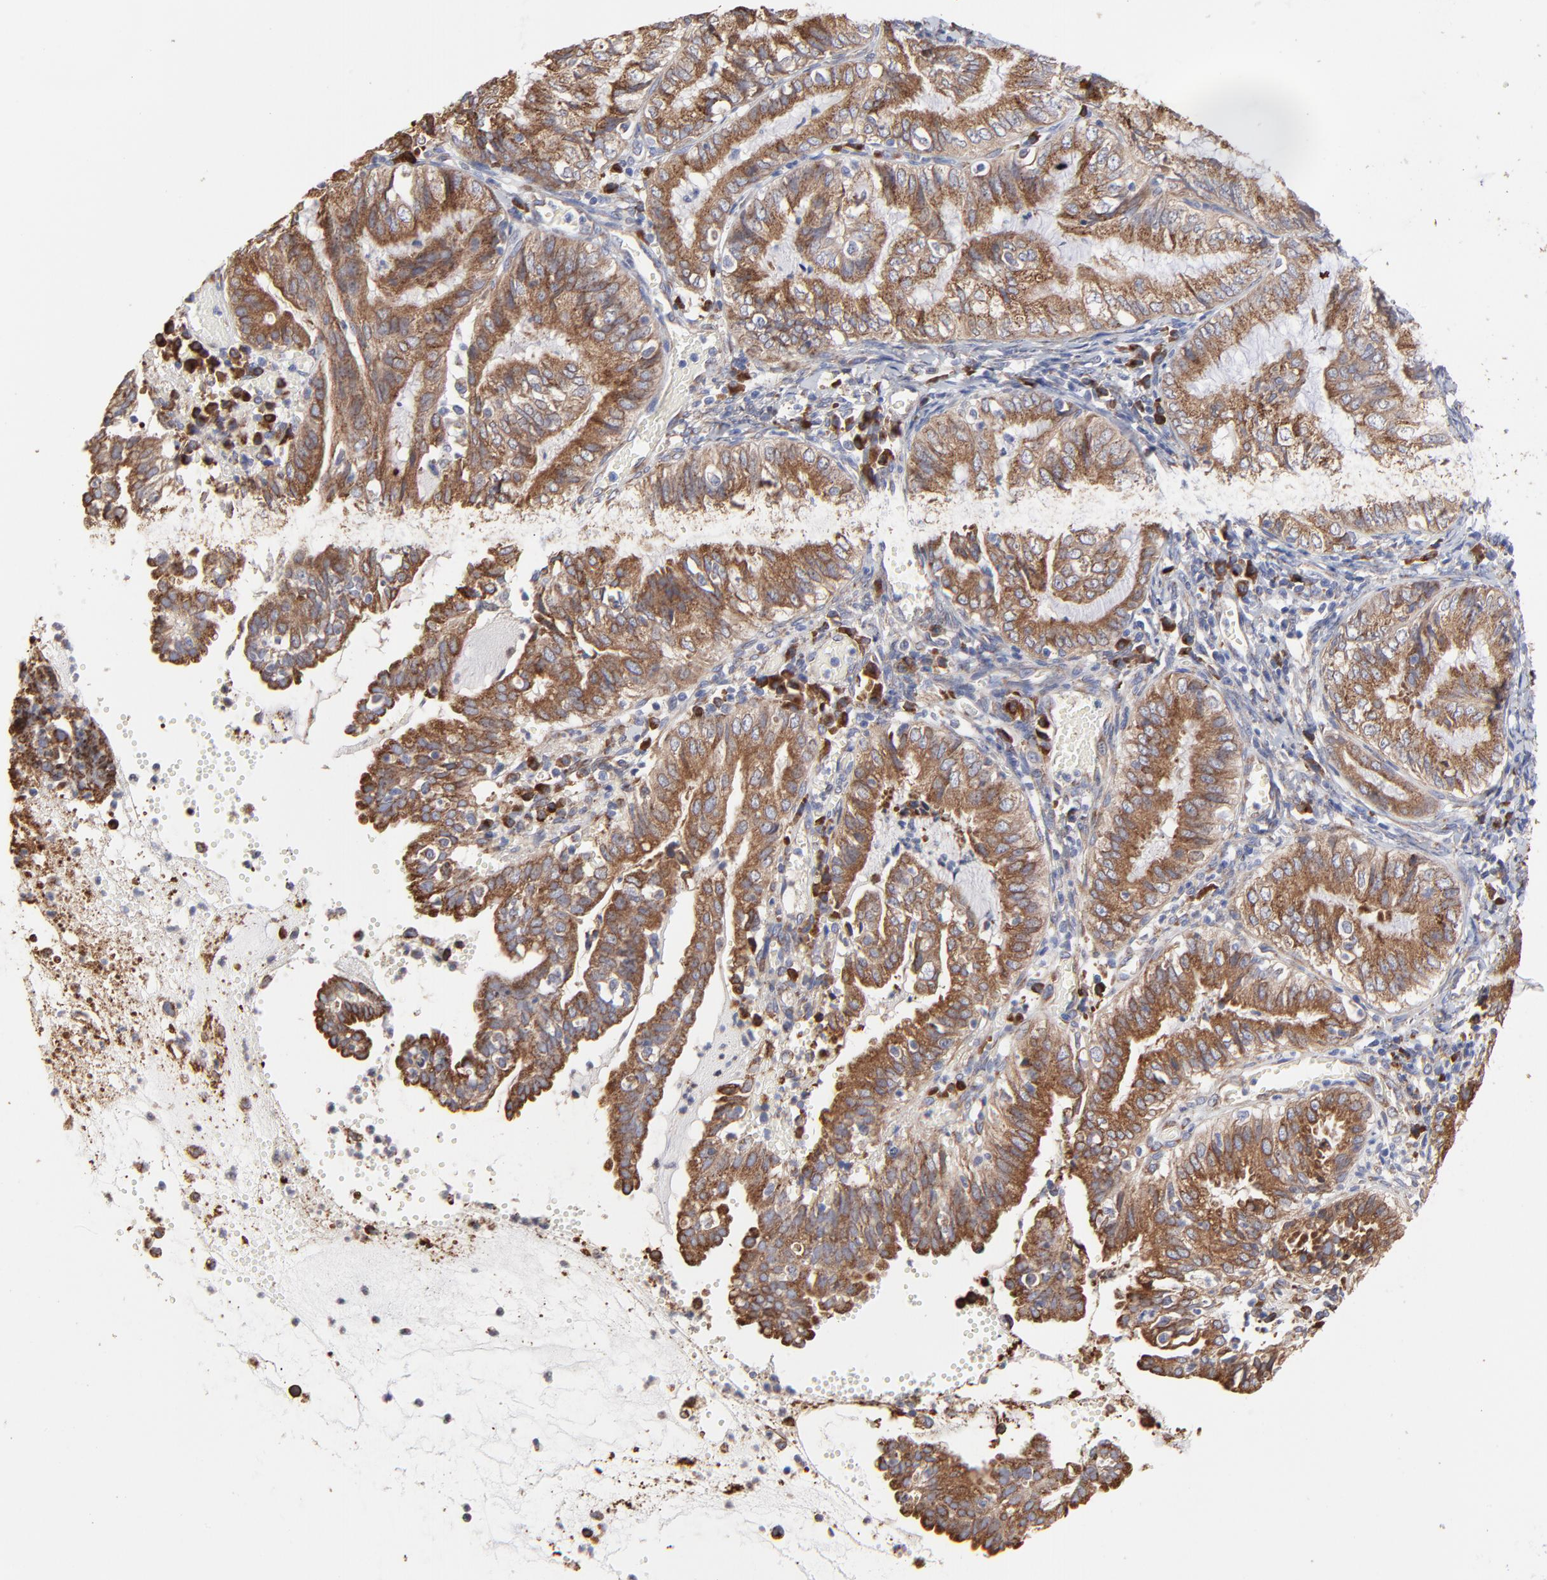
{"staining": {"intensity": "moderate", "quantity": ">75%", "location": "cytoplasmic/membranous"}, "tissue": "endometrial cancer", "cell_type": "Tumor cells", "image_type": "cancer", "snomed": [{"axis": "morphology", "description": "Adenocarcinoma, NOS"}, {"axis": "topography", "description": "Endometrium"}], "caption": "Immunohistochemical staining of human endometrial cancer (adenocarcinoma) displays moderate cytoplasmic/membranous protein staining in approximately >75% of tumor cells.", "gene": "LMAN1", "patient": {"sex": "female", "age": 66}}